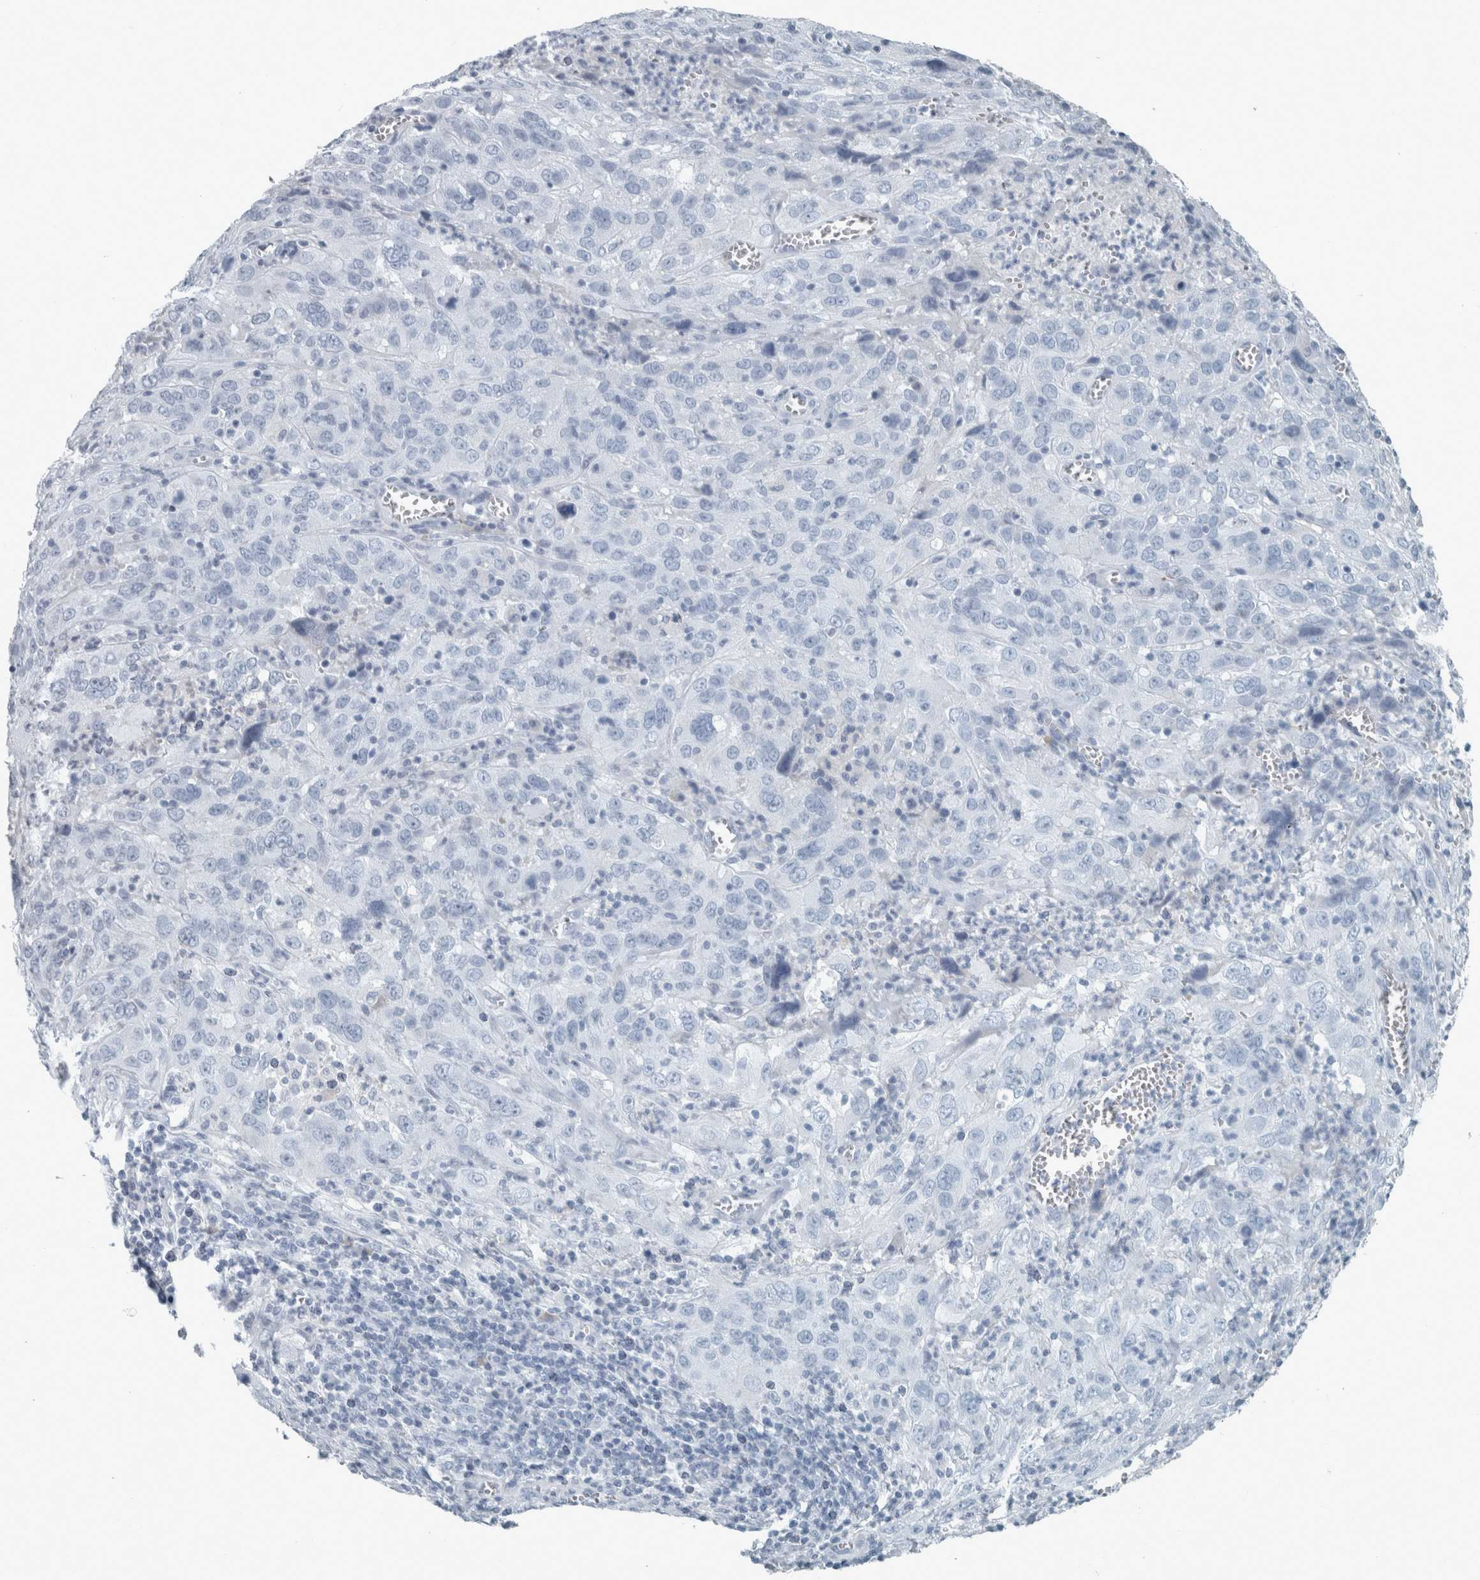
{"staining": {"intensity": "negative", "quantity": "none", "location": "none"}, "tissue": "cervical cancer", "cell_type": "Tumor cells", "image_type": "cancer", "snomed": [{"axis": "morphology", "description": "Squamous cell carcinoma, NOS"}, {"axis": "topography", "description": "Cervix"}], "caption": "Micrograph shows no significant protein expression in tumor cells of squamous cell carcinoma (cervical). (DAB (3,3'-diaminobenzidine) immunohistochemistry visualized using brightfield microscopy, high magnification).", "gene": "CHL1", "patient": {"sex": "female", "age": 32}}